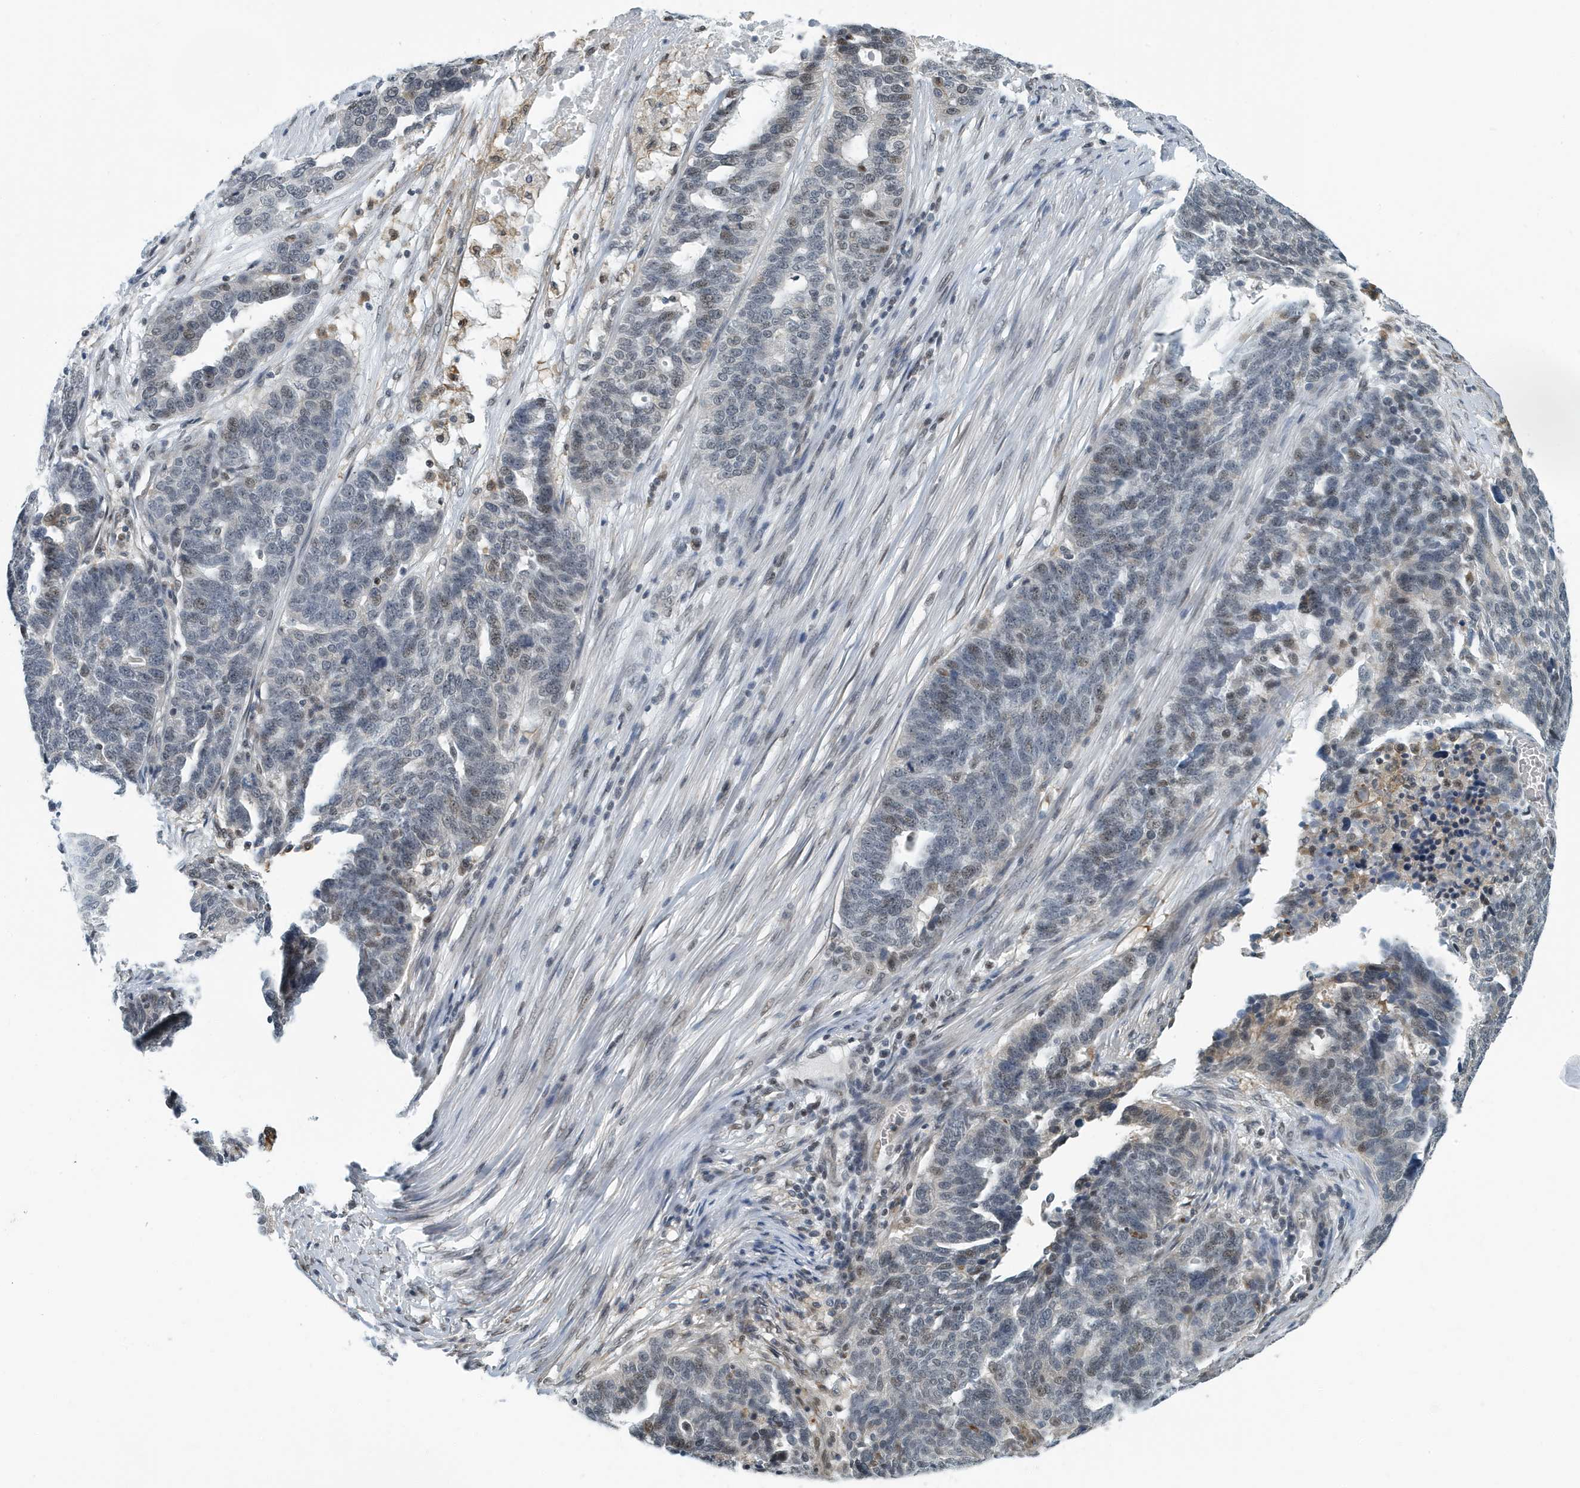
{"staining": {"intensity": "moderate", "quantity": "<25%", "location": "nuclear"}, "tissue": "ovarian cancer", "cell_type": "Tumor cells", "image_type": "cancer", "snomed": [{"axis": "morphology", "description": "Cystadenocarcinoma, serous, NOS"}, {"axis": "topography", "description": "Ovary"}], "caption": "Moderate nuclear protein expression is identified in about <25% of tumor cells in ovarian cancer.", "gene": "KIF15", "patient": {"sex": "female", "age": 59}}